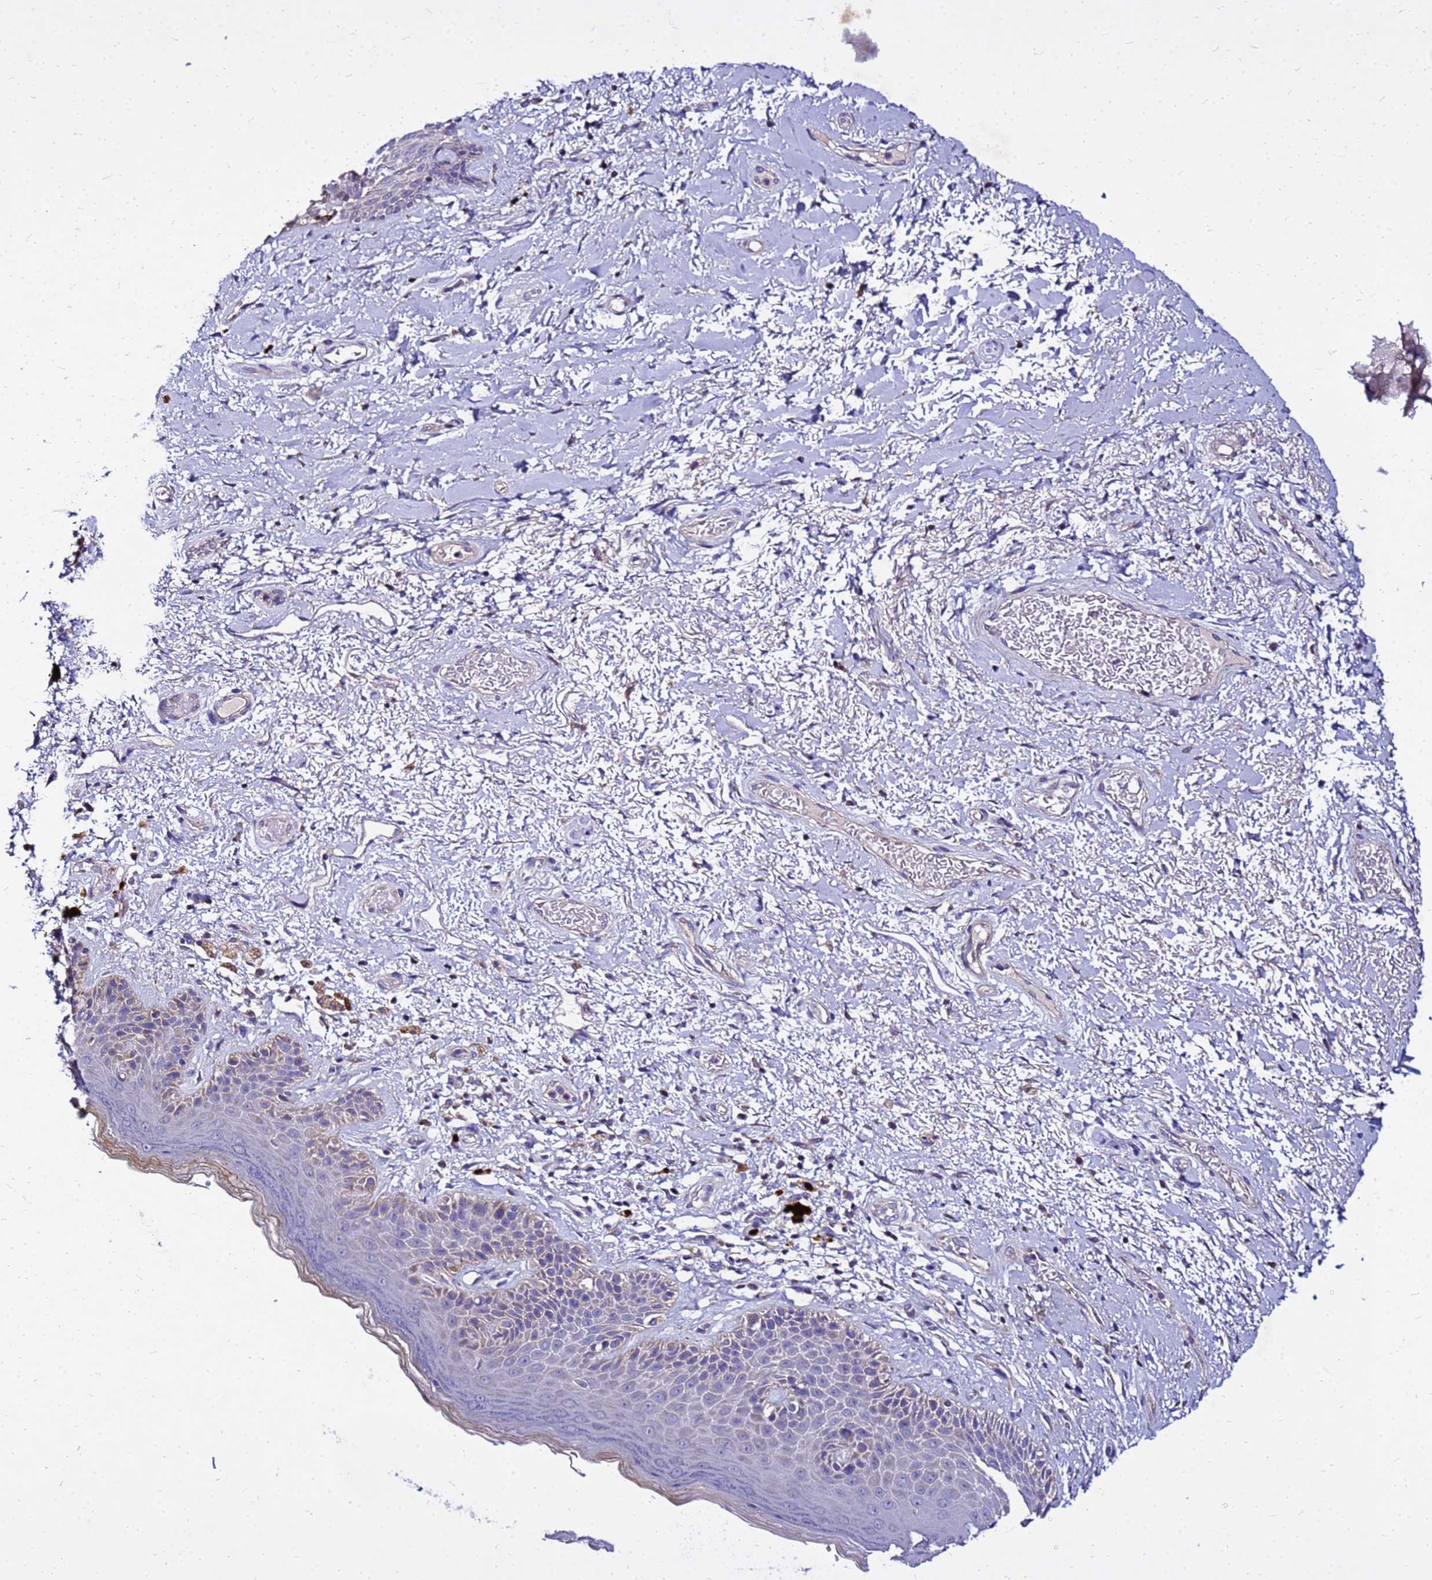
{"staining": {"intensity": "weak", "quantity": "25%-75%", "location": "cytoplasmic/membranous"}, "tissue": "skin", "cell_type": "Epidermal cells", "image_type": "normal", "snomed": [{"axis": "morphology", "description": "Normal tissue, NOS"}, {"axis": "topography", "description": "Anal"}], "caption": "Immunohistochemical staining of unremarkable human skin demonstrates 25%-75% levels of weak cytoplasmic/membranous protein expression in about 25%-75% of epidermal cells. (DAB IHC with brightfield microscopy, high magnification).", "gene": "COX14", "patient": {"sex": "female", "age": 46}}